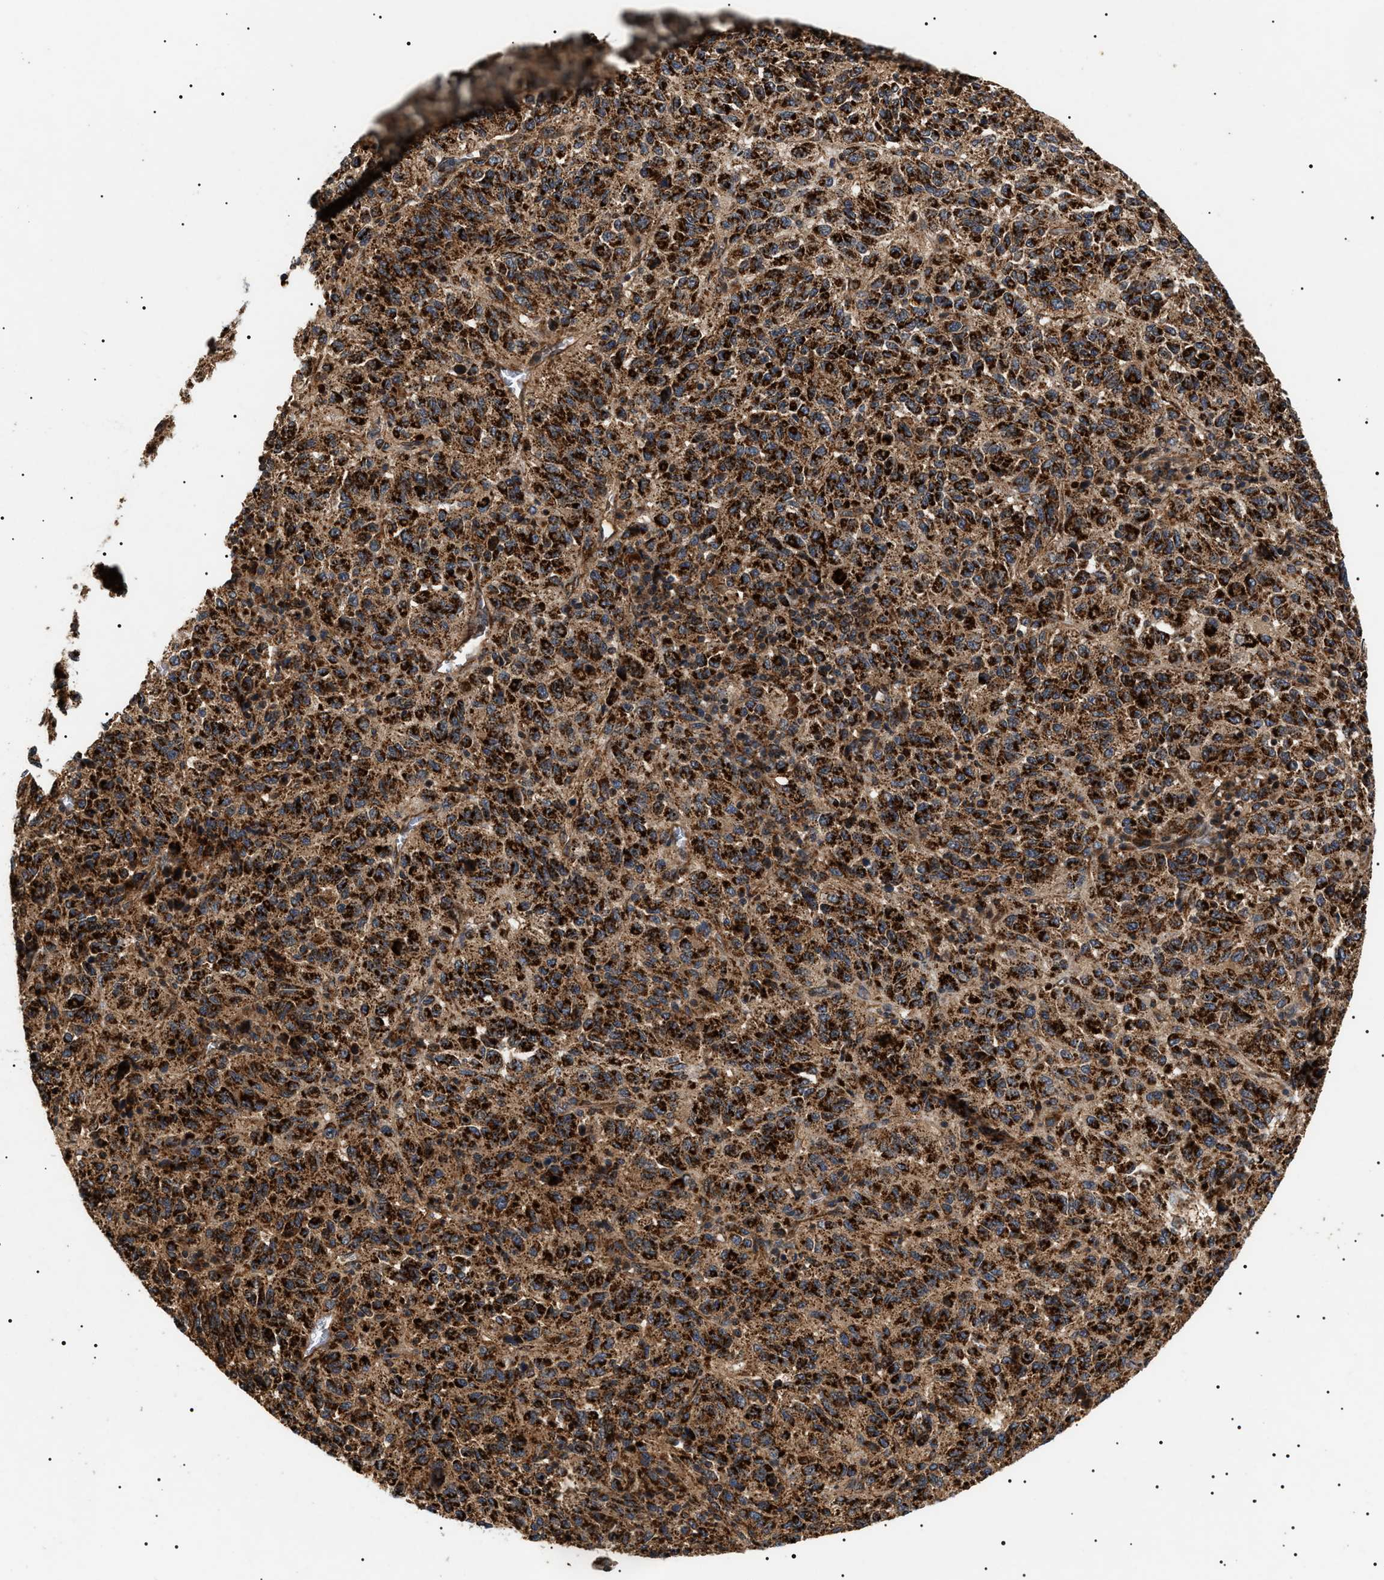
{"staining": {"intensity": "strong", "quantity": ">75%", "location": "cytoplasmic/membranous"}, "tissue": "melanoma", "cell_type": "Tumor cells", "image_type": "cancer", "snomed": [{"axis": "morphology", "description": "Malignant melanoma, Metastatic site"}, {"axis": "topography", "description": "Lung"}], "caption": "Malignant melanoma (metastatic site) tissue displays strong cytoplasmic/membranous expression in approximately >75% of tumor cells The staining was performed using DAB (3,3'-diaminobenzidine) to visualize the protein expression in brown, while the nuclei were stained in blue with hematoxylin (Magnification: 20x).", "gene": "ZBTB26", "patient": {"sex": "male", "age": 64}}